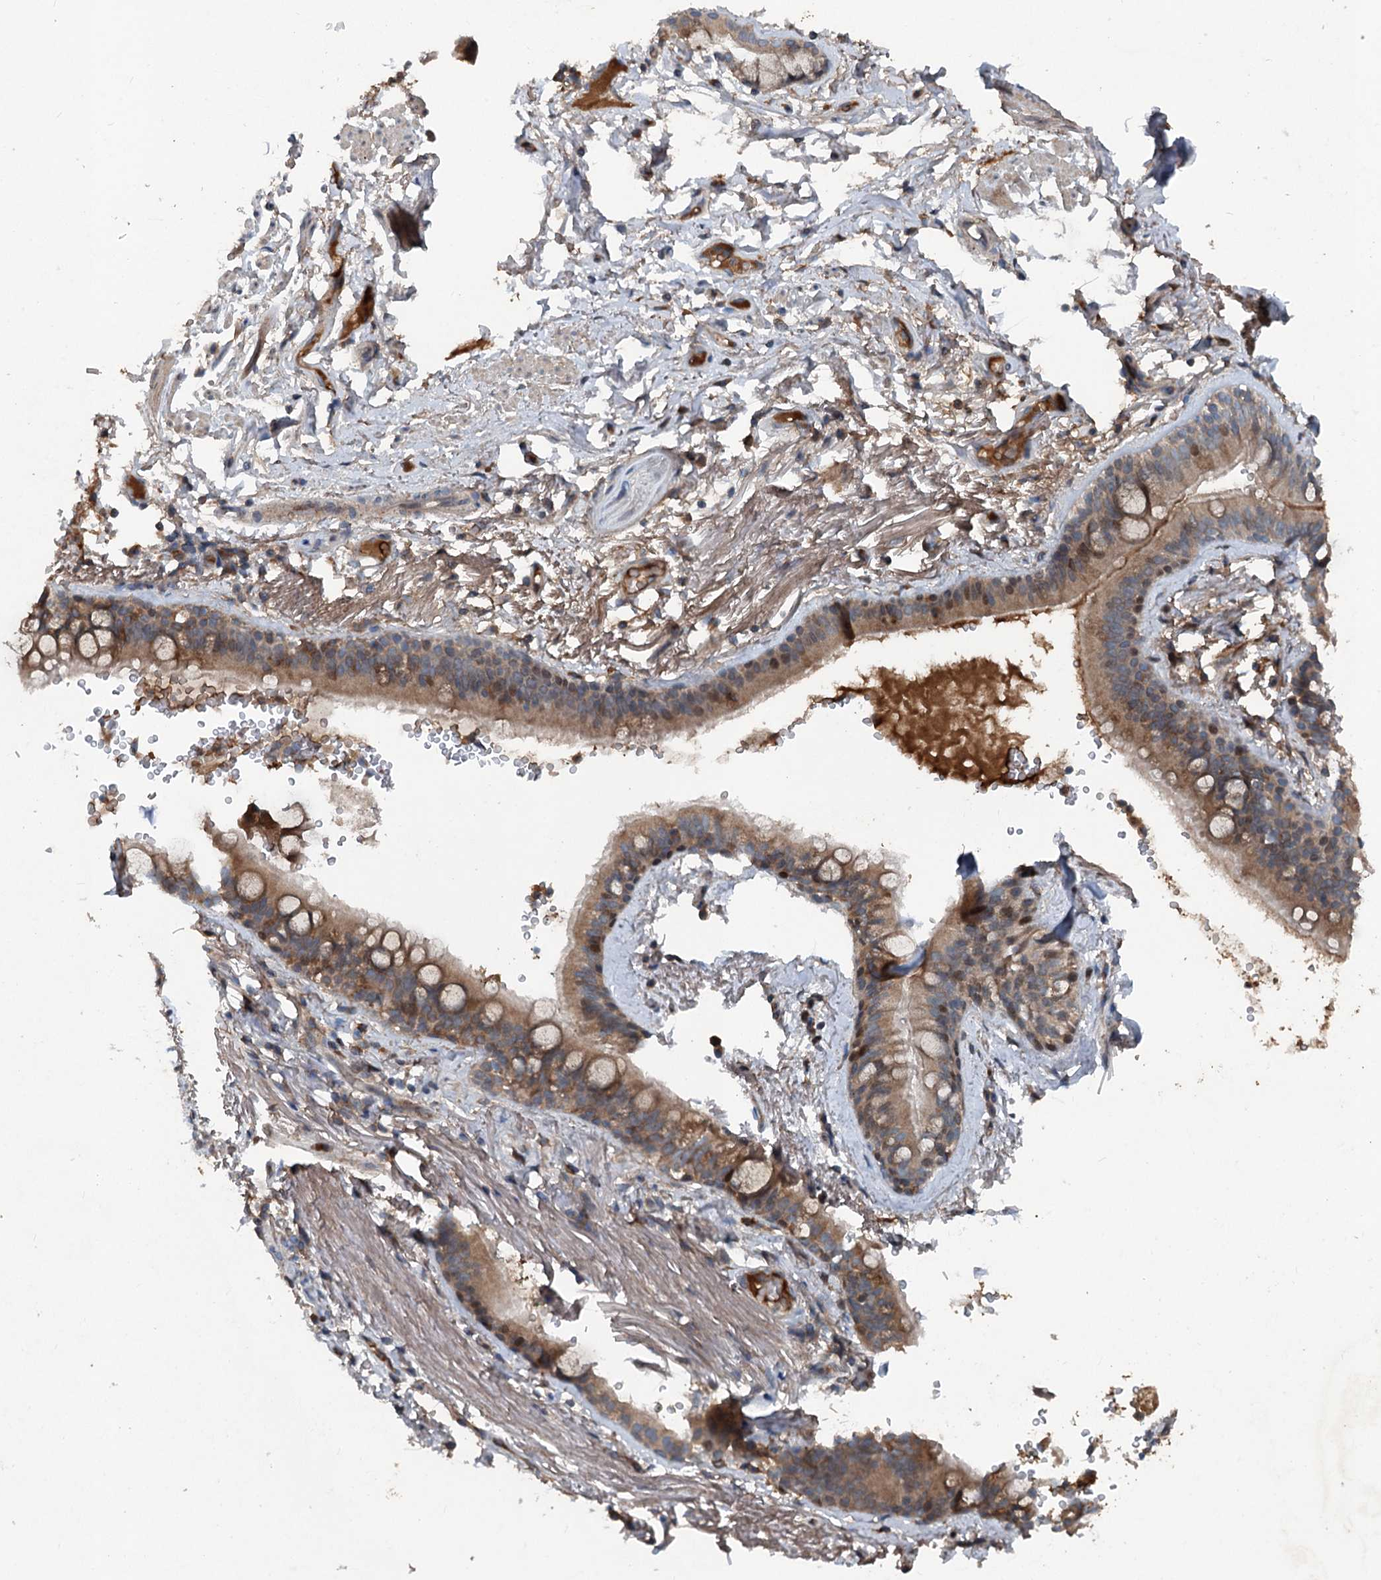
{"staining": {"intensity": "moderate", "quantity": "25%-75%", "location": "cytoplasmic/membranous"}, "tissue": "adipose tissue", "cell_type": "Adipocytes", "image_type": "normal", "snomed": [{"axis": "morphology", "description": "Normal tissue, NOS"}, {"axis": "topography", "description": "Lymph node"}, {"axis": "topography", "description": "Bronchus"}], "caption": "Adipose tissue stained with immunohistochemistry (IHC) exhibits moderate cytoplasmic/membranous expression in about 25%-75% of adipocytes.", "gene": "TAPBPL", "patient": {"sex": "male", "age": 63}}